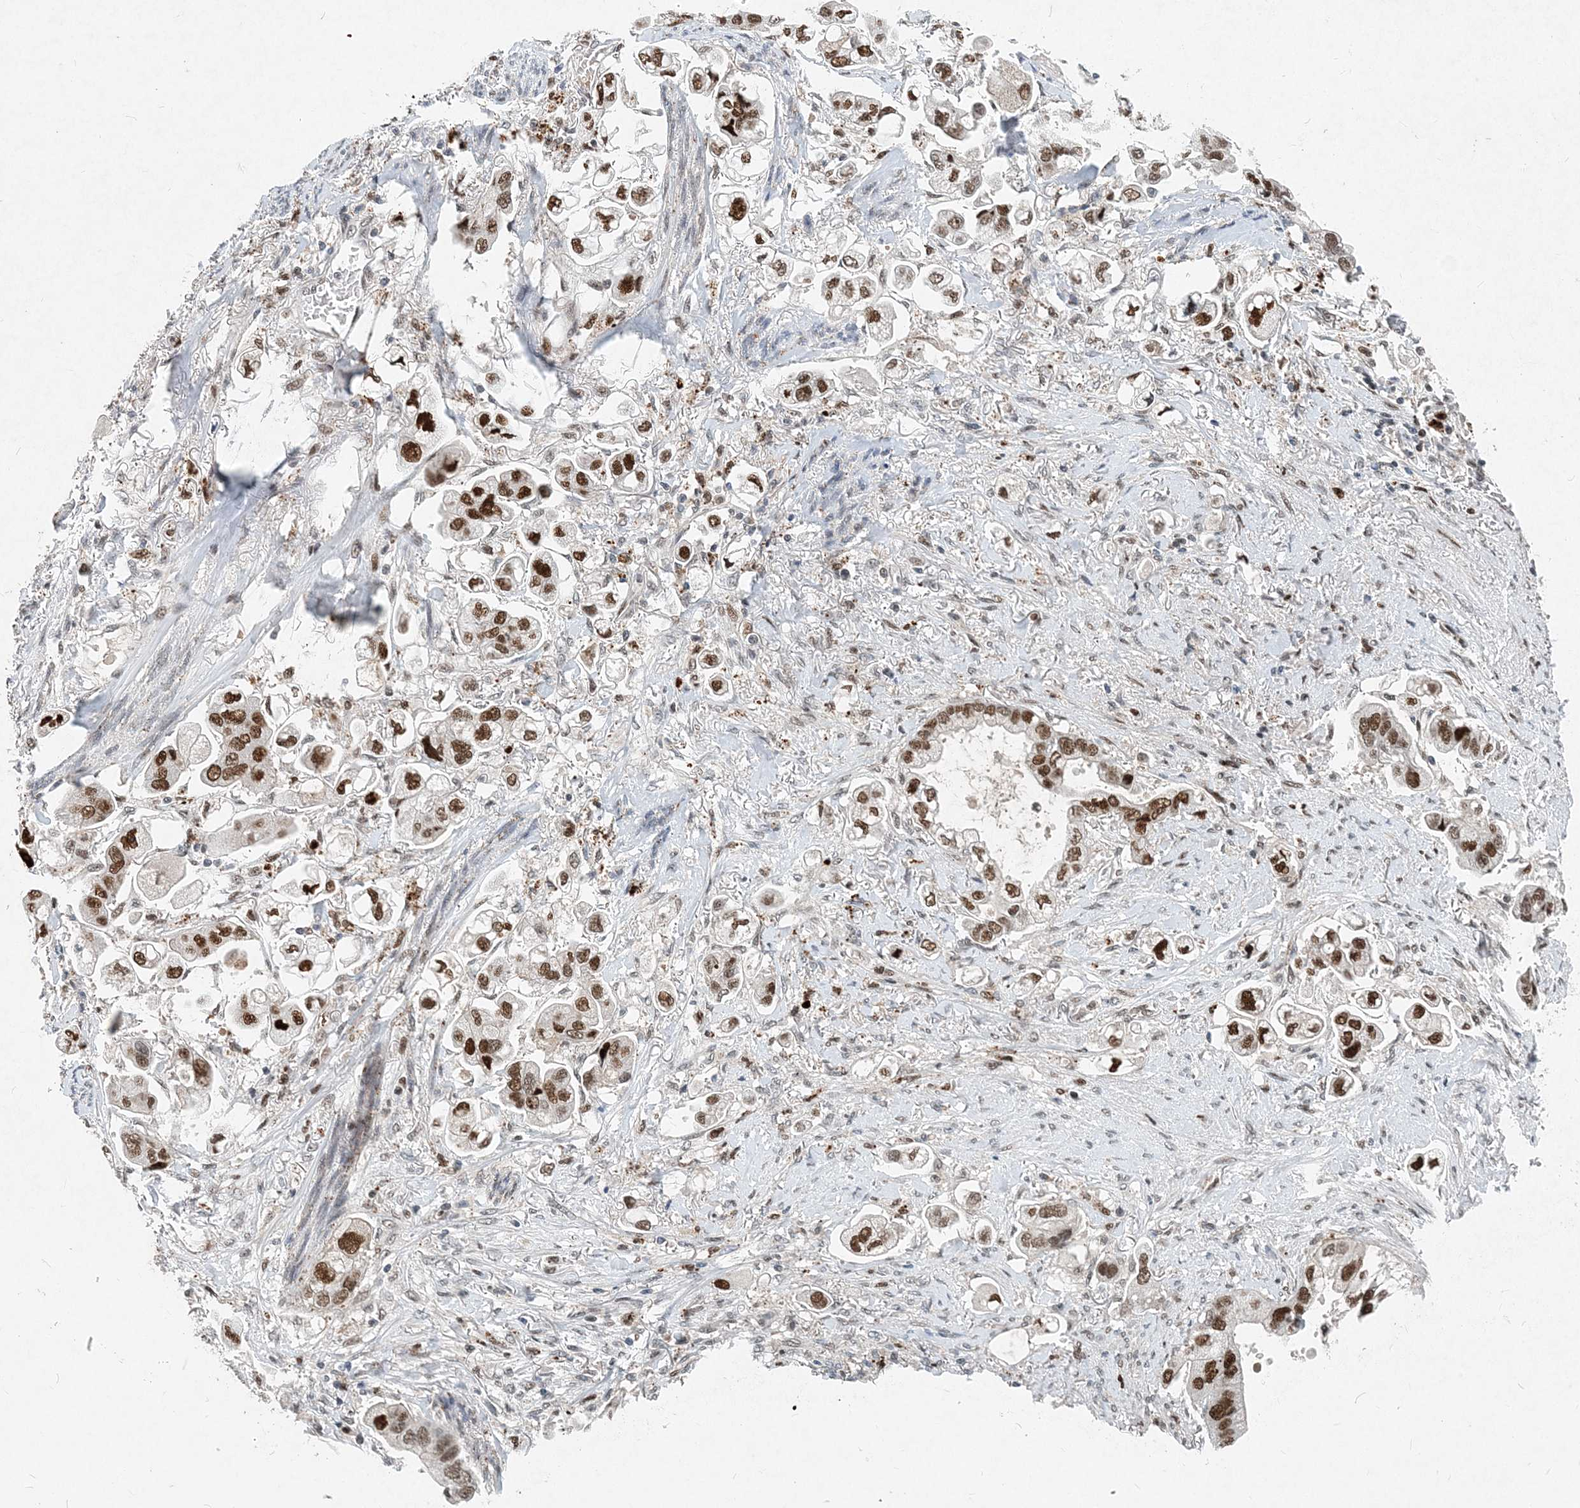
{"staining": {"intensity": "strong", "quantity": ">75%", "location": "nuclear"}, "tissue": "stomach cancer", "cell_type": "Tumor cells", "image_type": "cancer", "snomed": [{"axis": "morphology", "description": "Adenocarcinoma, NOS"}, {"axis": "topography", "description": "Stomach"}], "caption": "Stomach cancer (adenocarcinoma) stained with immunohistochemistry exhibits strong nuclear expression in approximately >75% of tumor cells.", "gene": "KPNA4", "patient": {"sex": "male", "age": 62}}